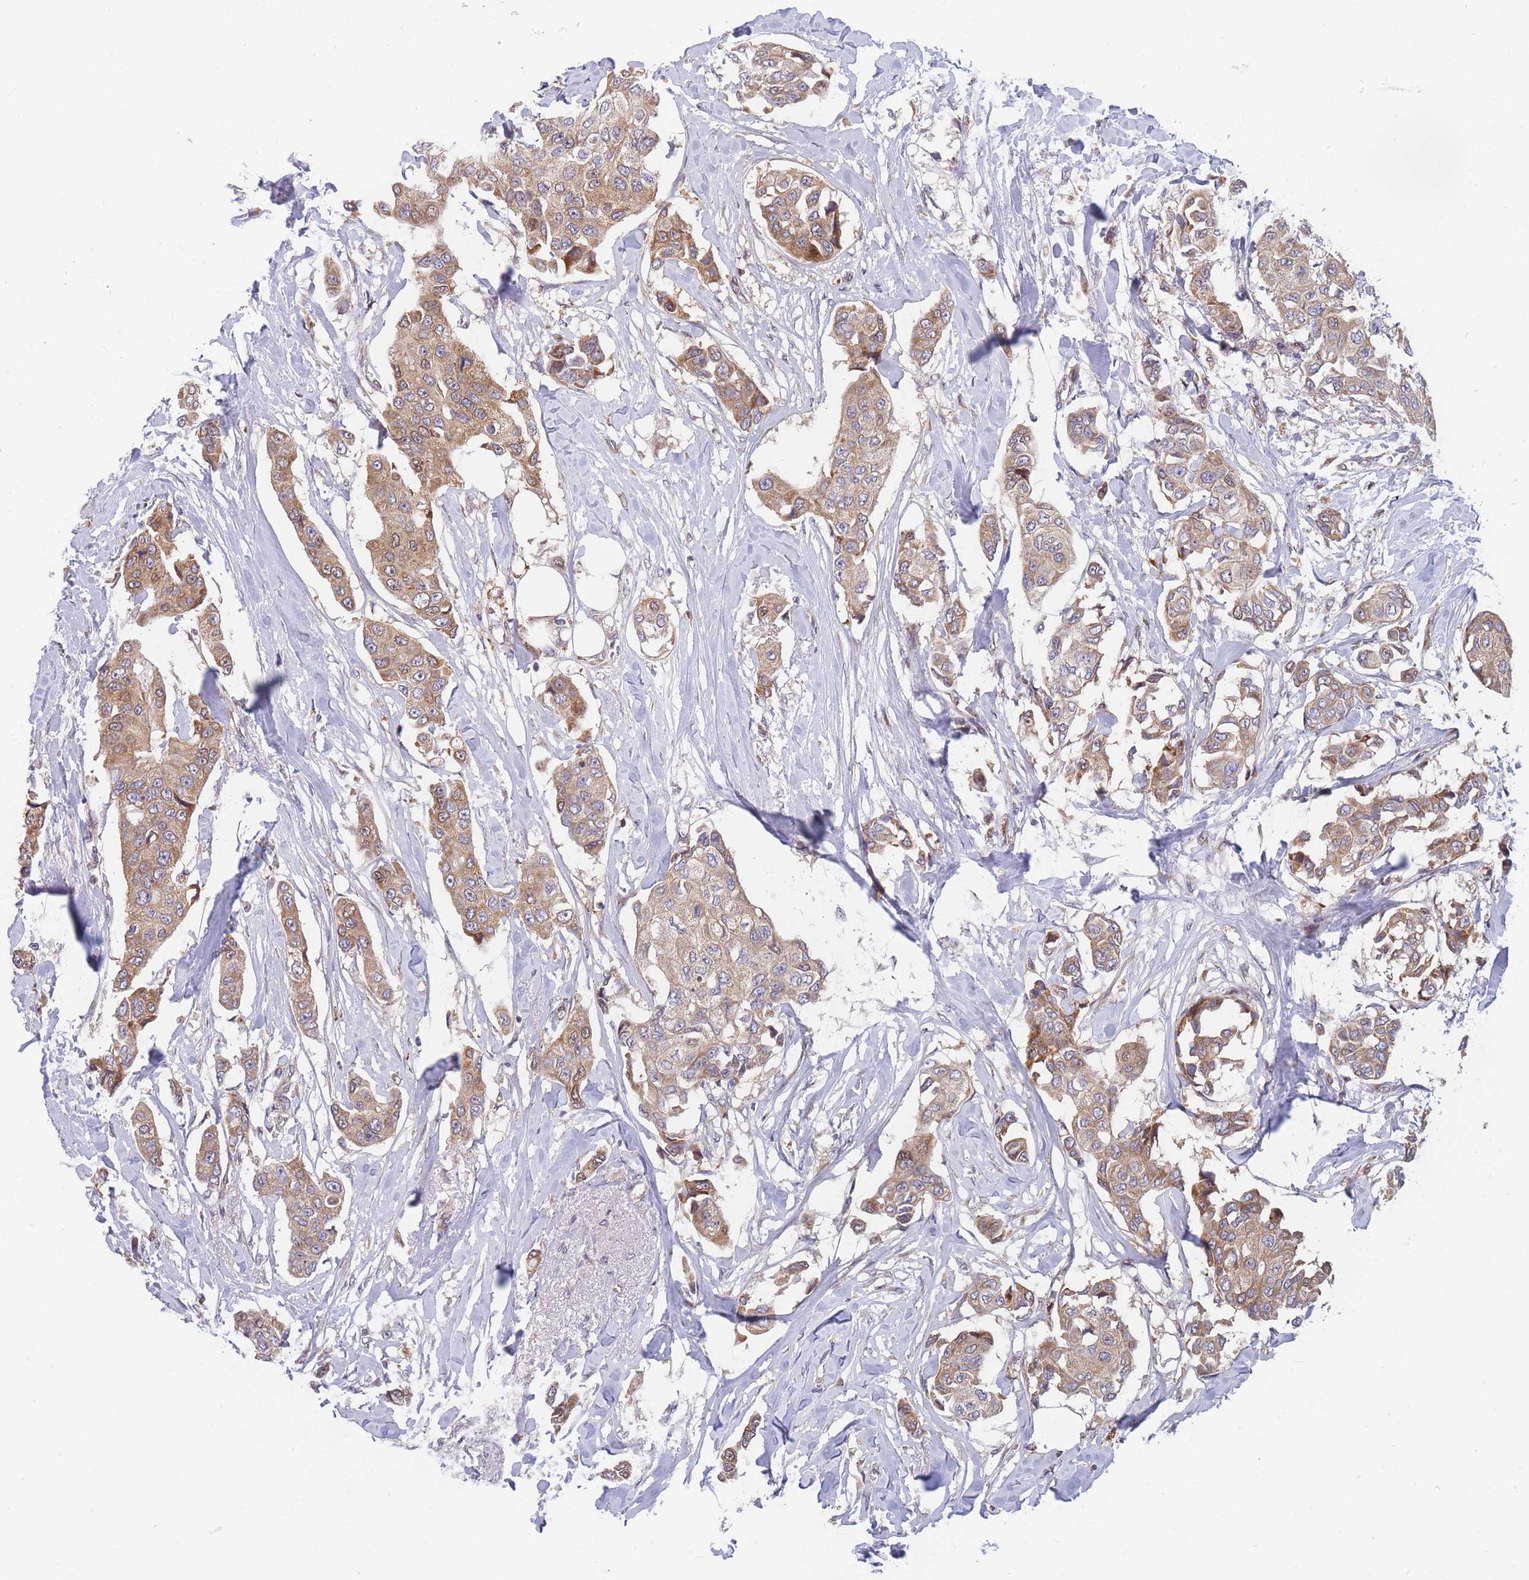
{"staining": {"intensity": "moderate", "quantity": ">75%", "location": "cytoplasmic/membranous"}, "tissue": "breast cancer", "cell_type": "Tumor cells", "image_type": "cancer", "snomed": [{"axis": "morphology", "description": "Duct carcinoma"}, {"axis": "topography", "description": "Breast"}], "caption": "There is medium levels of moderate cytoplasmic/membranous positivity in tumor cells of intraductal carcinoma (breast), as demonstrated by immunohistochemical staining (brown color).", "gene": "TMEM131L", "patient": {"sex": "female", "age": 80}}